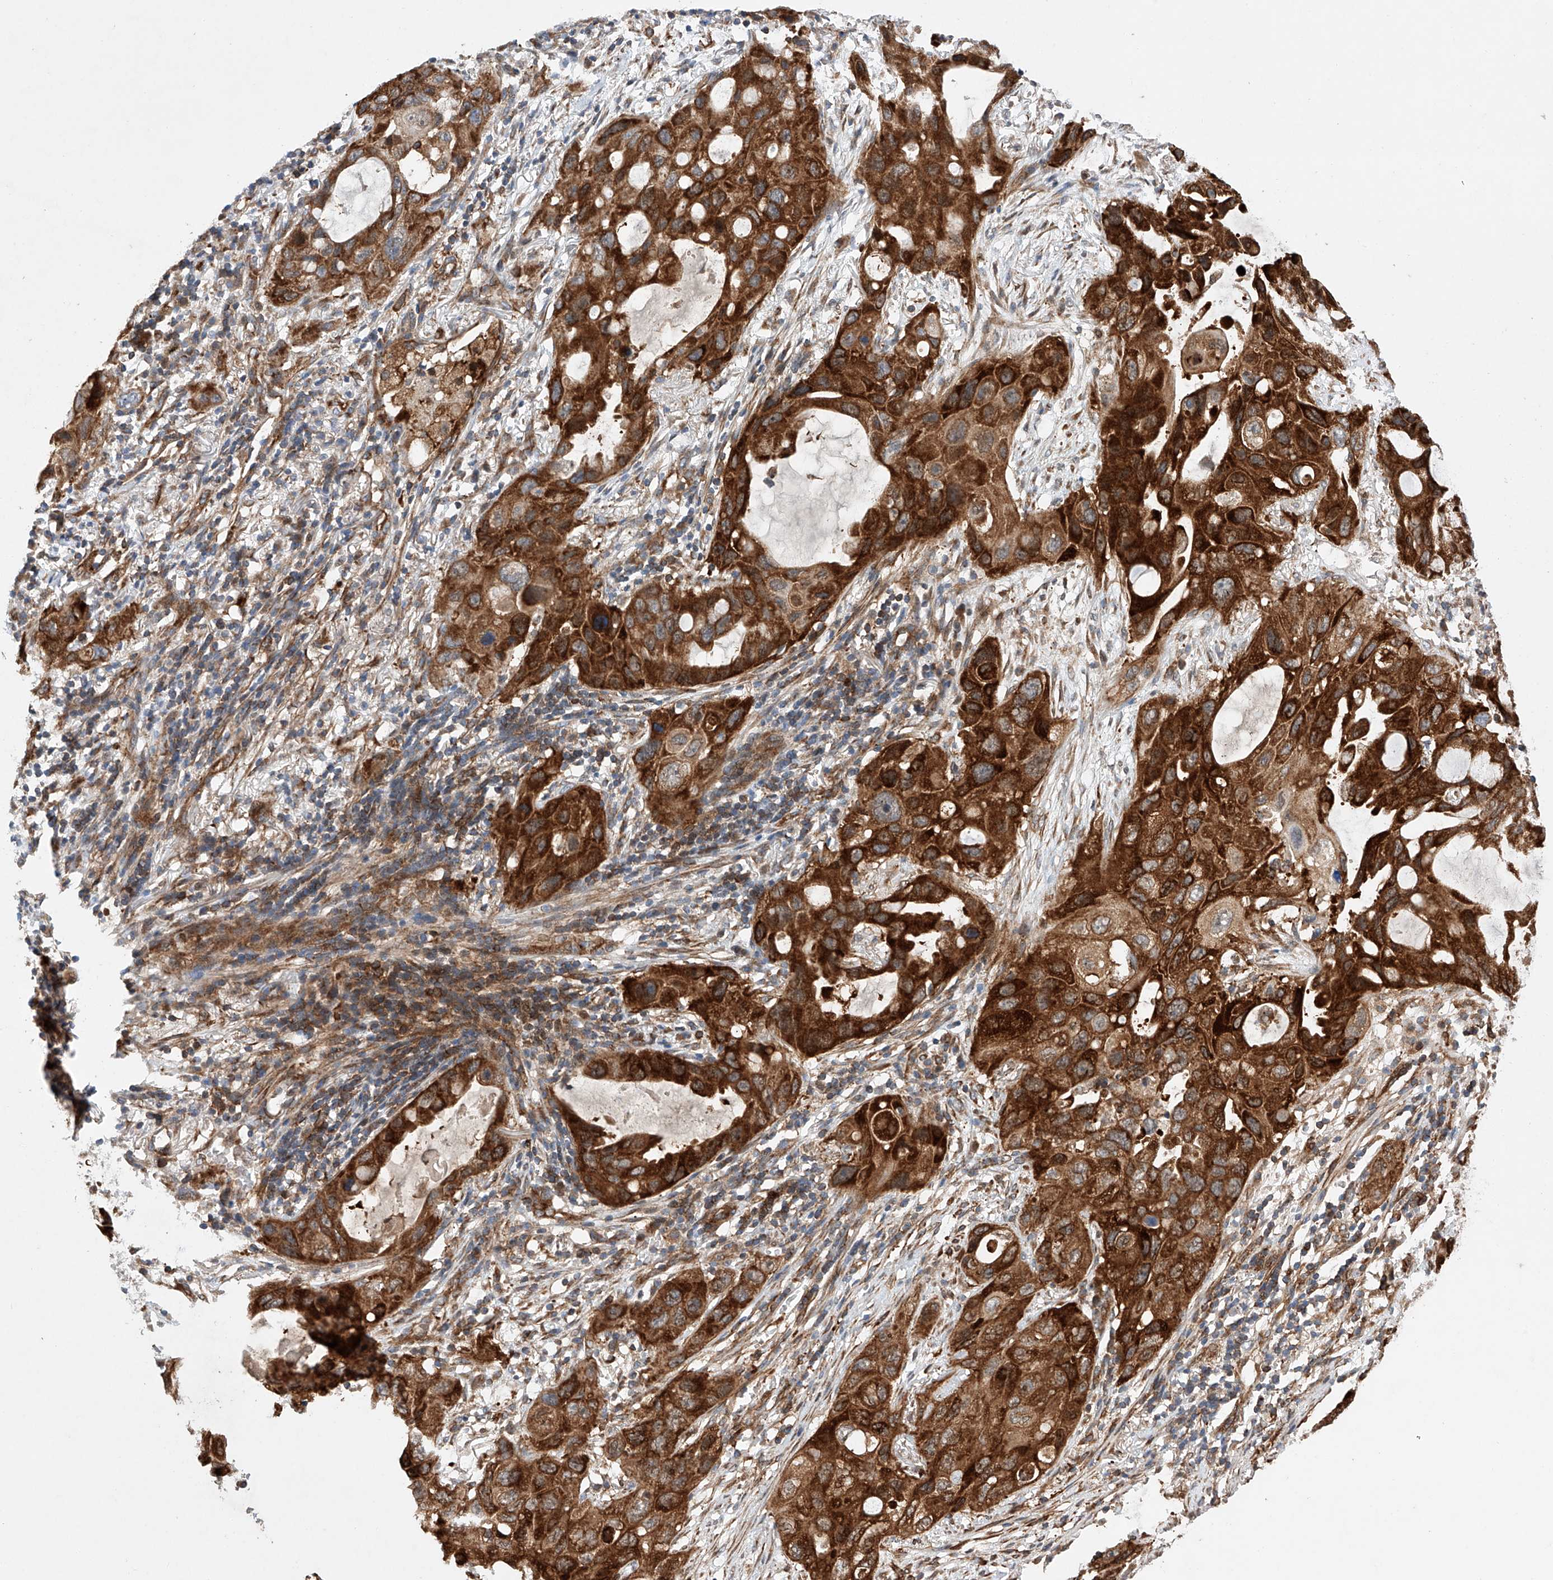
{"staining": {"intensity": "strong", "quantity": ">75%", "location": "cytoplasmic/membranous"}, "tissue": "lung cancer", "cell_type": "Tumor cells", "image_type": "cancer", "snomed": [{"axis": "morphology", "description": "Squamous cell carcinoma, NOS"}, {"axis": "topography", "description": "Lung"}], "caption": "An IHC micrograph of tumor tissue is shown. Protein staining in brown labels strong cytoplasmic/membranous positivity in lung cancer within tumor cells. The protein of interest is stained brown, and the nuclei are stained in blue (DAB (3,3'-diaminobenzidine) IHC with brightfield microscopy, high magnification).", "gene": "TIMM23", "patient": {"sex": "female", "age": 73}}